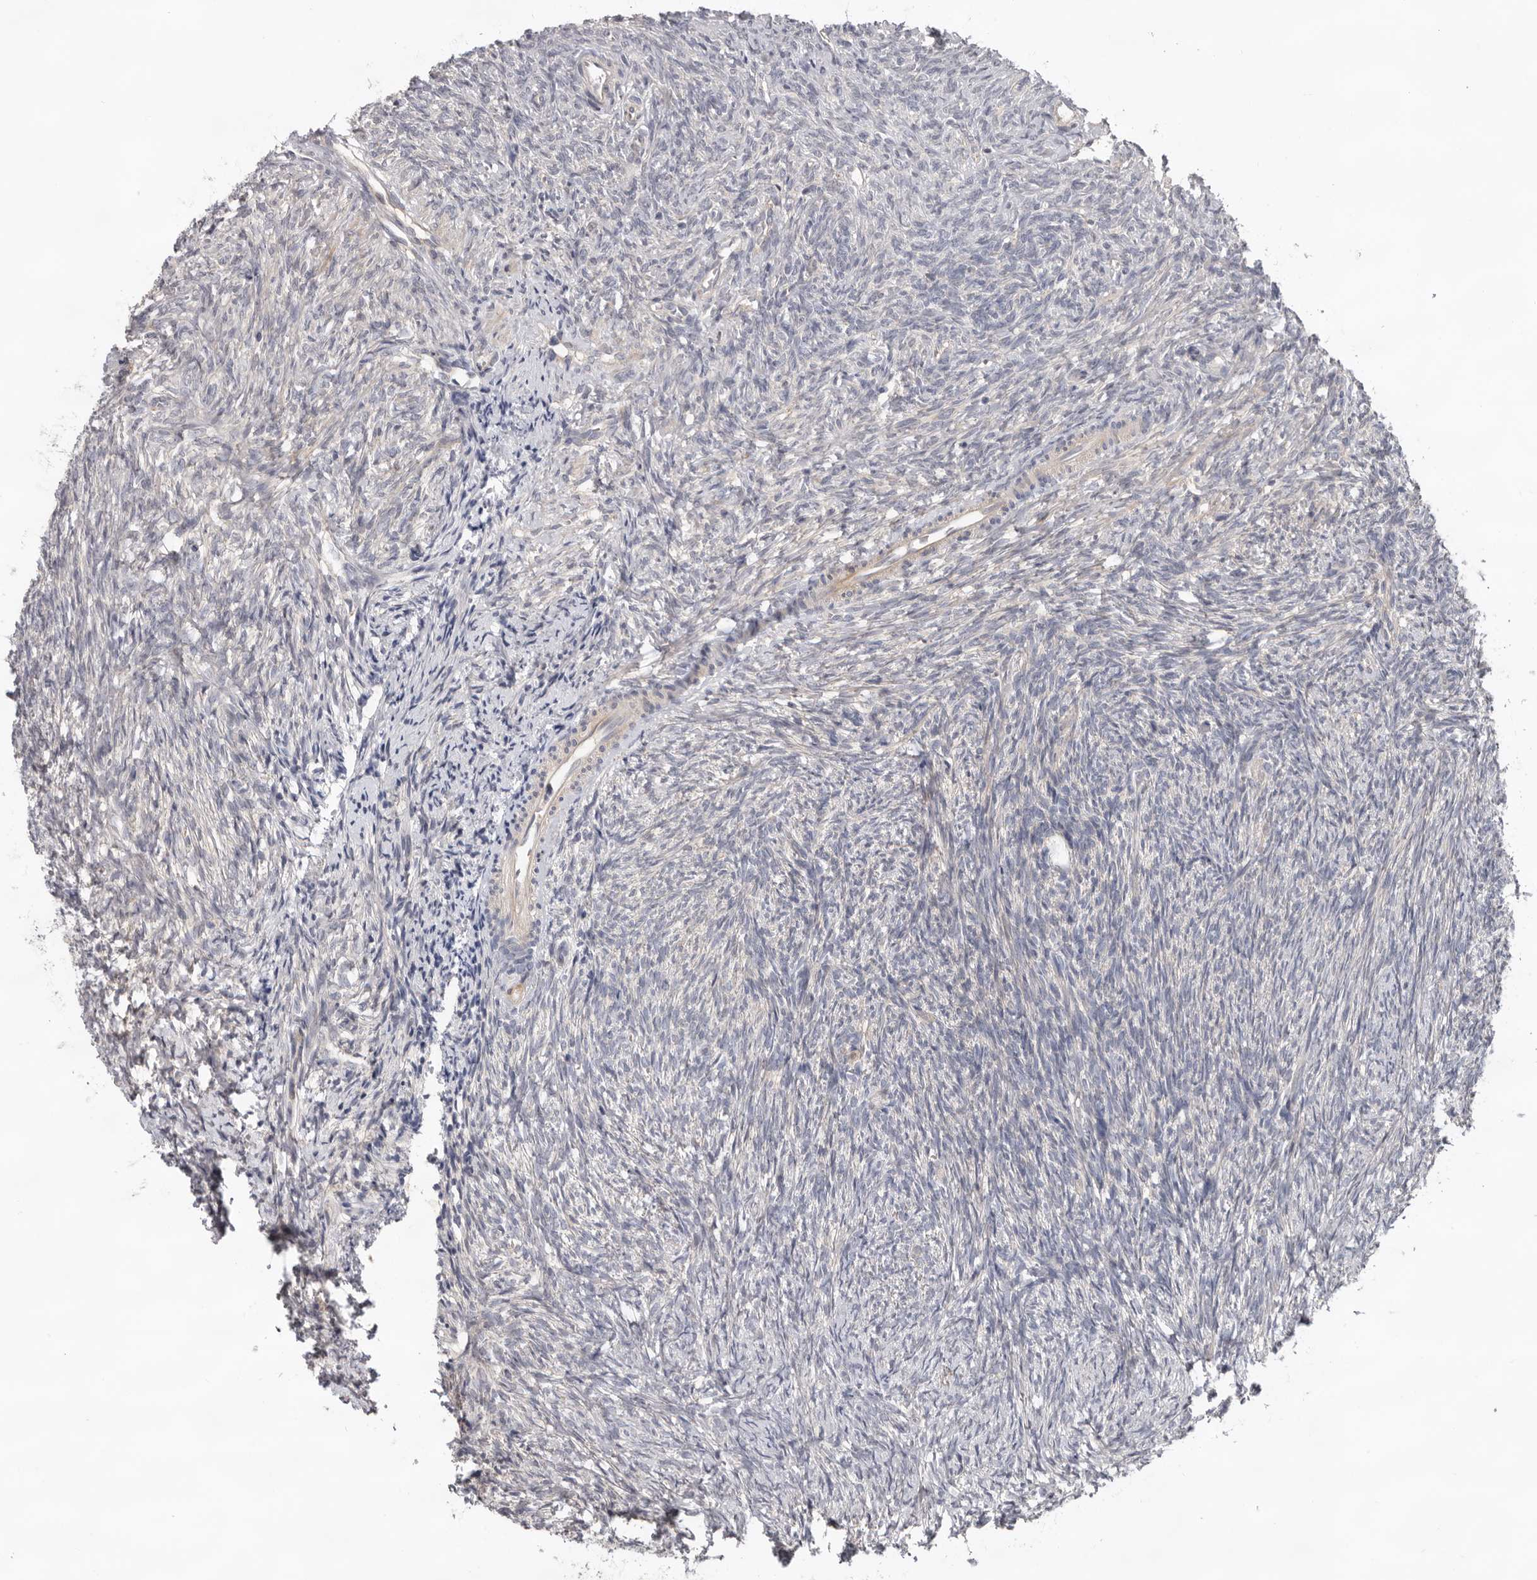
{"staining": {"intensity": "negative", "quantity": "none", "location": "none"}, "tissue": "ovary", "cell_type": "Ovarian stroma cells", "image_type": "normal", "snomed": [{"axis": "morphology", "description": "Normal tissue, NOS"}, {"axis": "topography", "description": "Ovary"}], "caption": "Immunohistochemistry of unremarkable ovary exhibits no staining in ovarian stroma cells. (DAB (3,3'-diaminobenzidine) immunohistochemistry (IHC) visualized using brightfield microscopy, high magnification).", "gene": "HINT3", "patient": {"sex": "female", "age": 41}}